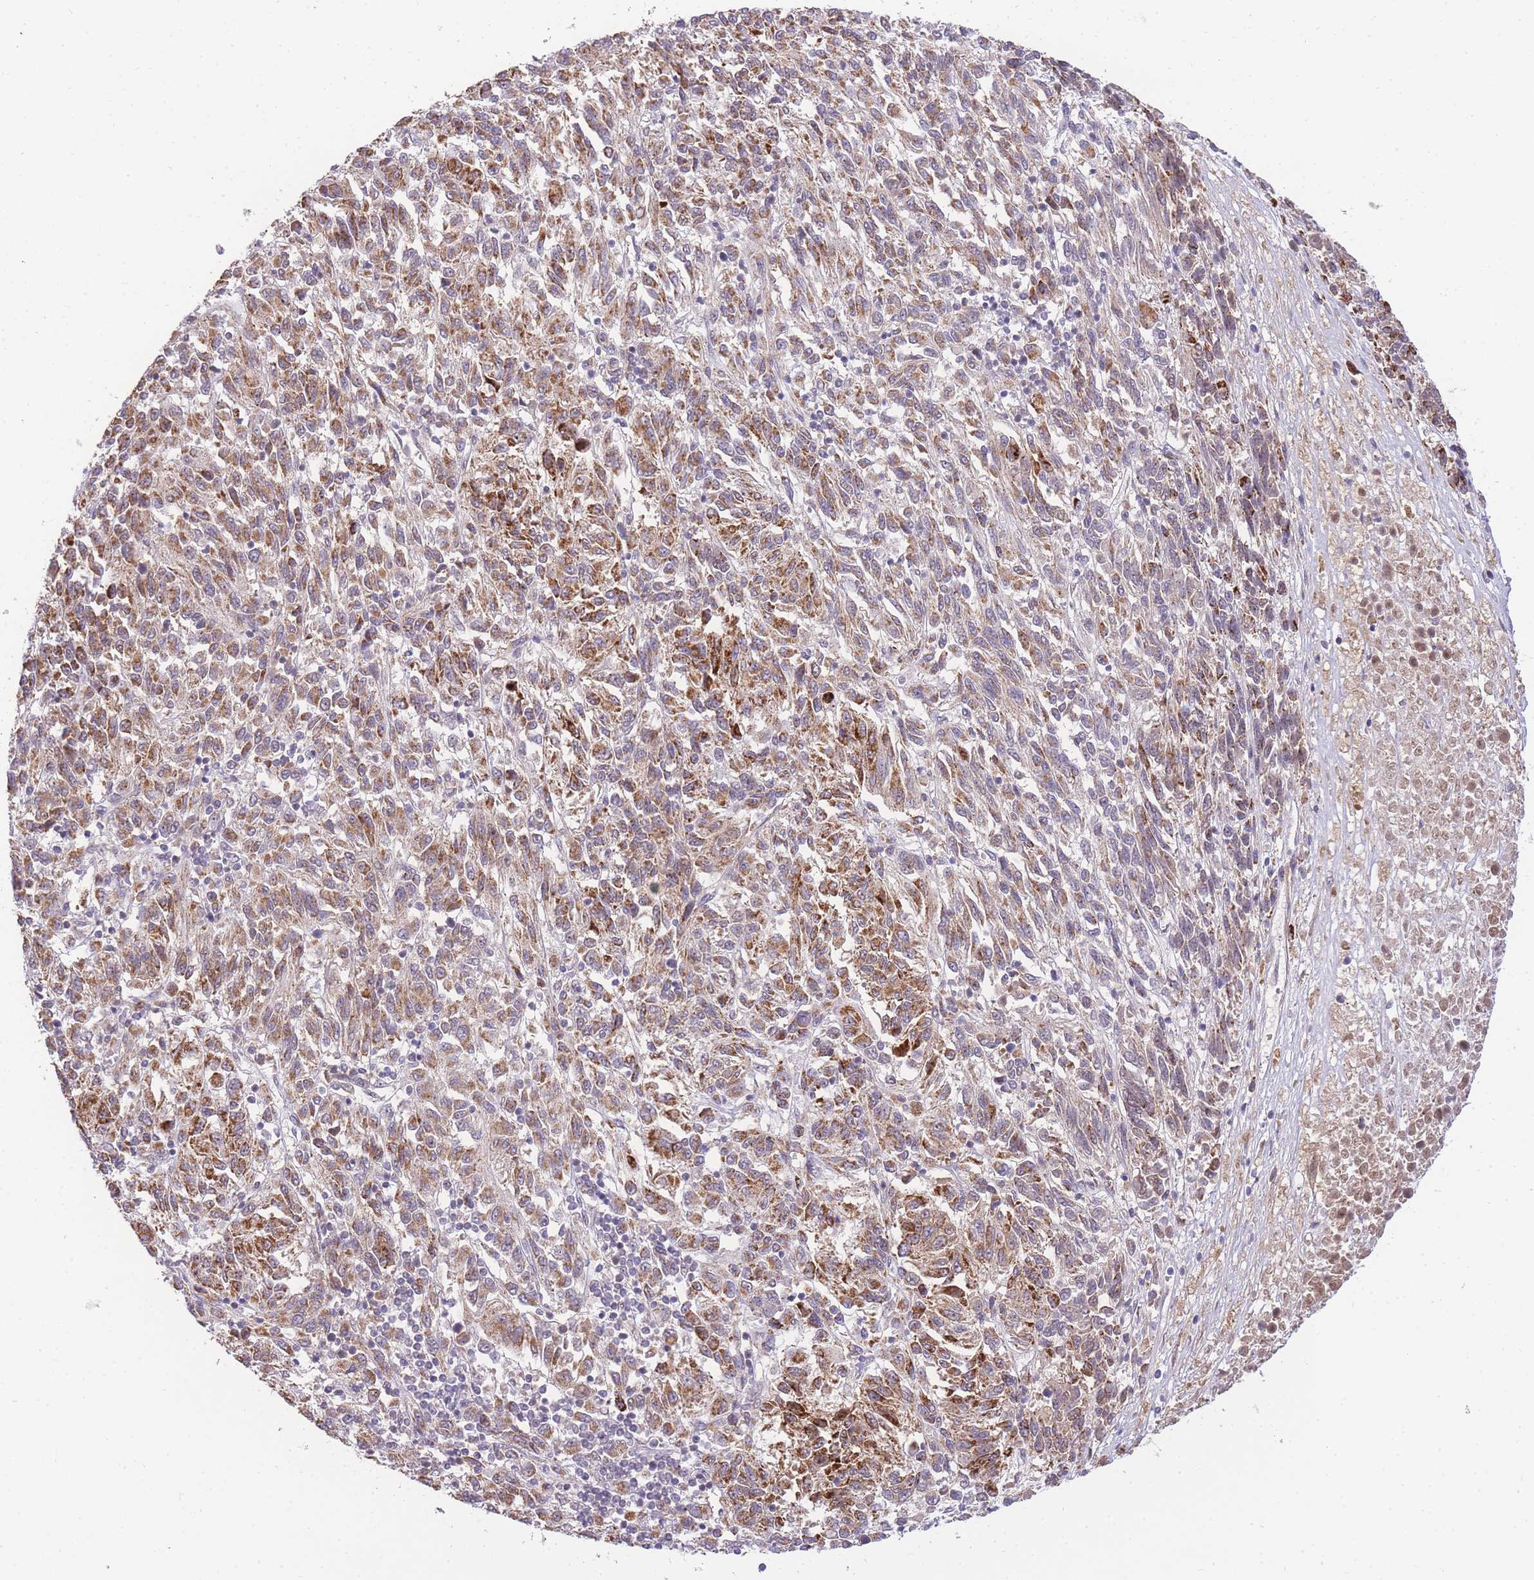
{"staining": {"intensity": "moderate", "quantity": ">75%", "location": "cytoplasmic/membranous"}, "tissue": "melanoma", "cell_type": "Tumor cells", "image_type": "cancer", "snomed": [{"axis": "morphology", "description": "Malignant melanoma, Metastatic site"}, {"axis": "topography", "description": "Lung"}], "caption": "Malignant melanoma (metastatic site) stained with IHC demonstrates moderate cytoplasmic/membranous staining in approximately >75% of tumor cells.", "gene": "PUS10", "patient": {"sex": "male", "age": 64}}